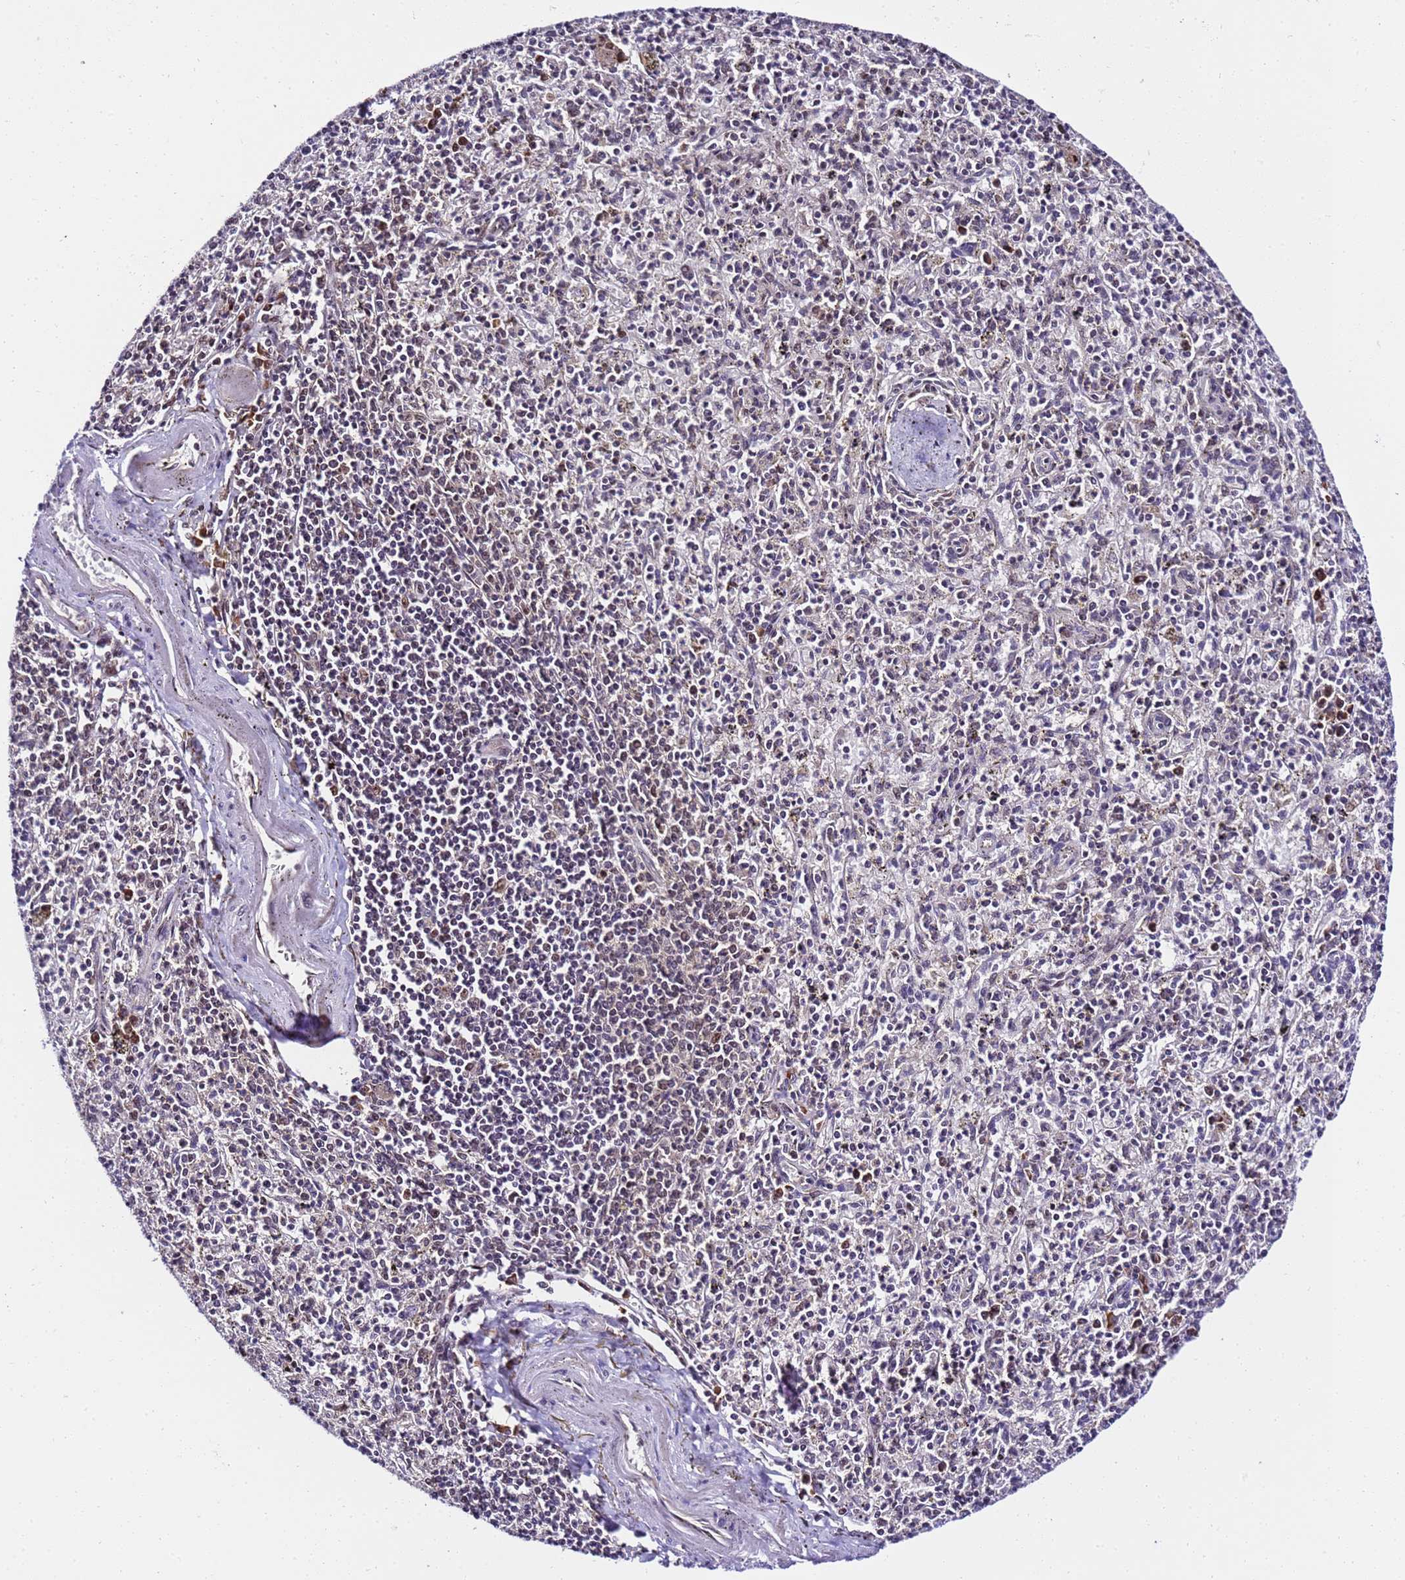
{"staining": {"intensity": "negative", "quantity": "none", "location": "none"}, "tissue": "spleen", "cell_type": "Cells in red pulp", "image_type": "normal", "snomed": [{"axis": "morphology", "description": "Normal tissue, NOS"}, {"axis": "topography", "description": "Spleen"}], "caption": "Immunohistochemical staining of unremarkable spleen shows no significant staining in cells in red pulp.", "gene": "SLX4IP", "patient": {"sex": "male", "age": 72}}